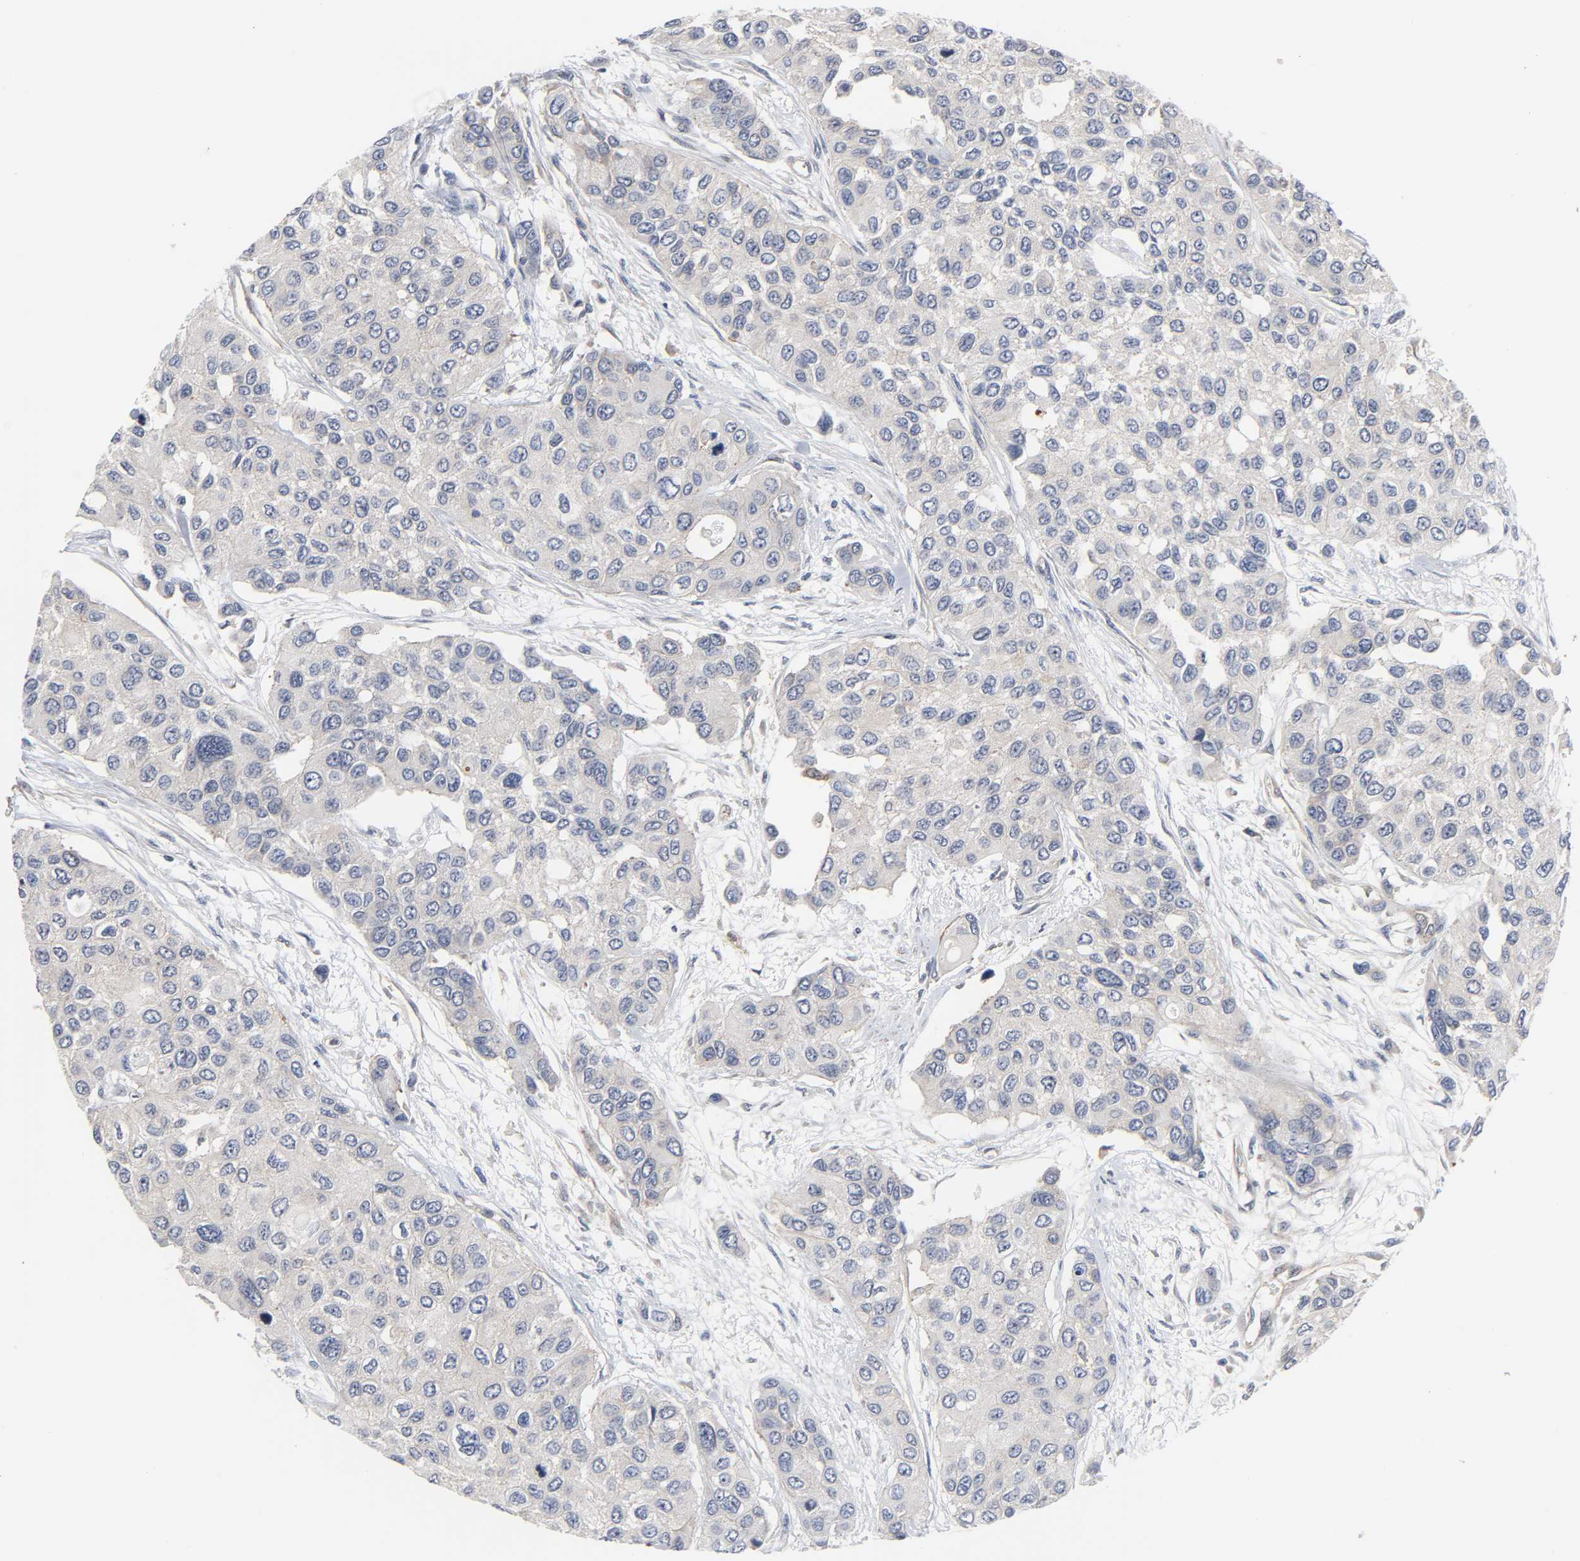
{"staining": {"intensity": "weak", "quantity": "<25%", "location": "cytoplasmic/membranous"}, "tissue": "urothelial cancer", "cell_type": "Tumor cells", "image_type": "cancer", "snomed": [{"axis": "morphology", "description": "Urothelial carcinoma, High grade"}, {"axis": "topography", "description": "Urinary bladder"}], "caption": "Immunohistochemistry (IHC) photomicrograph of neoplastic tissue: urothelial cancer stained with DAB shows no significant protein expression in tumor cells.", "gene": "DDX10", "patient": {"sex": "female", "age": 56}}